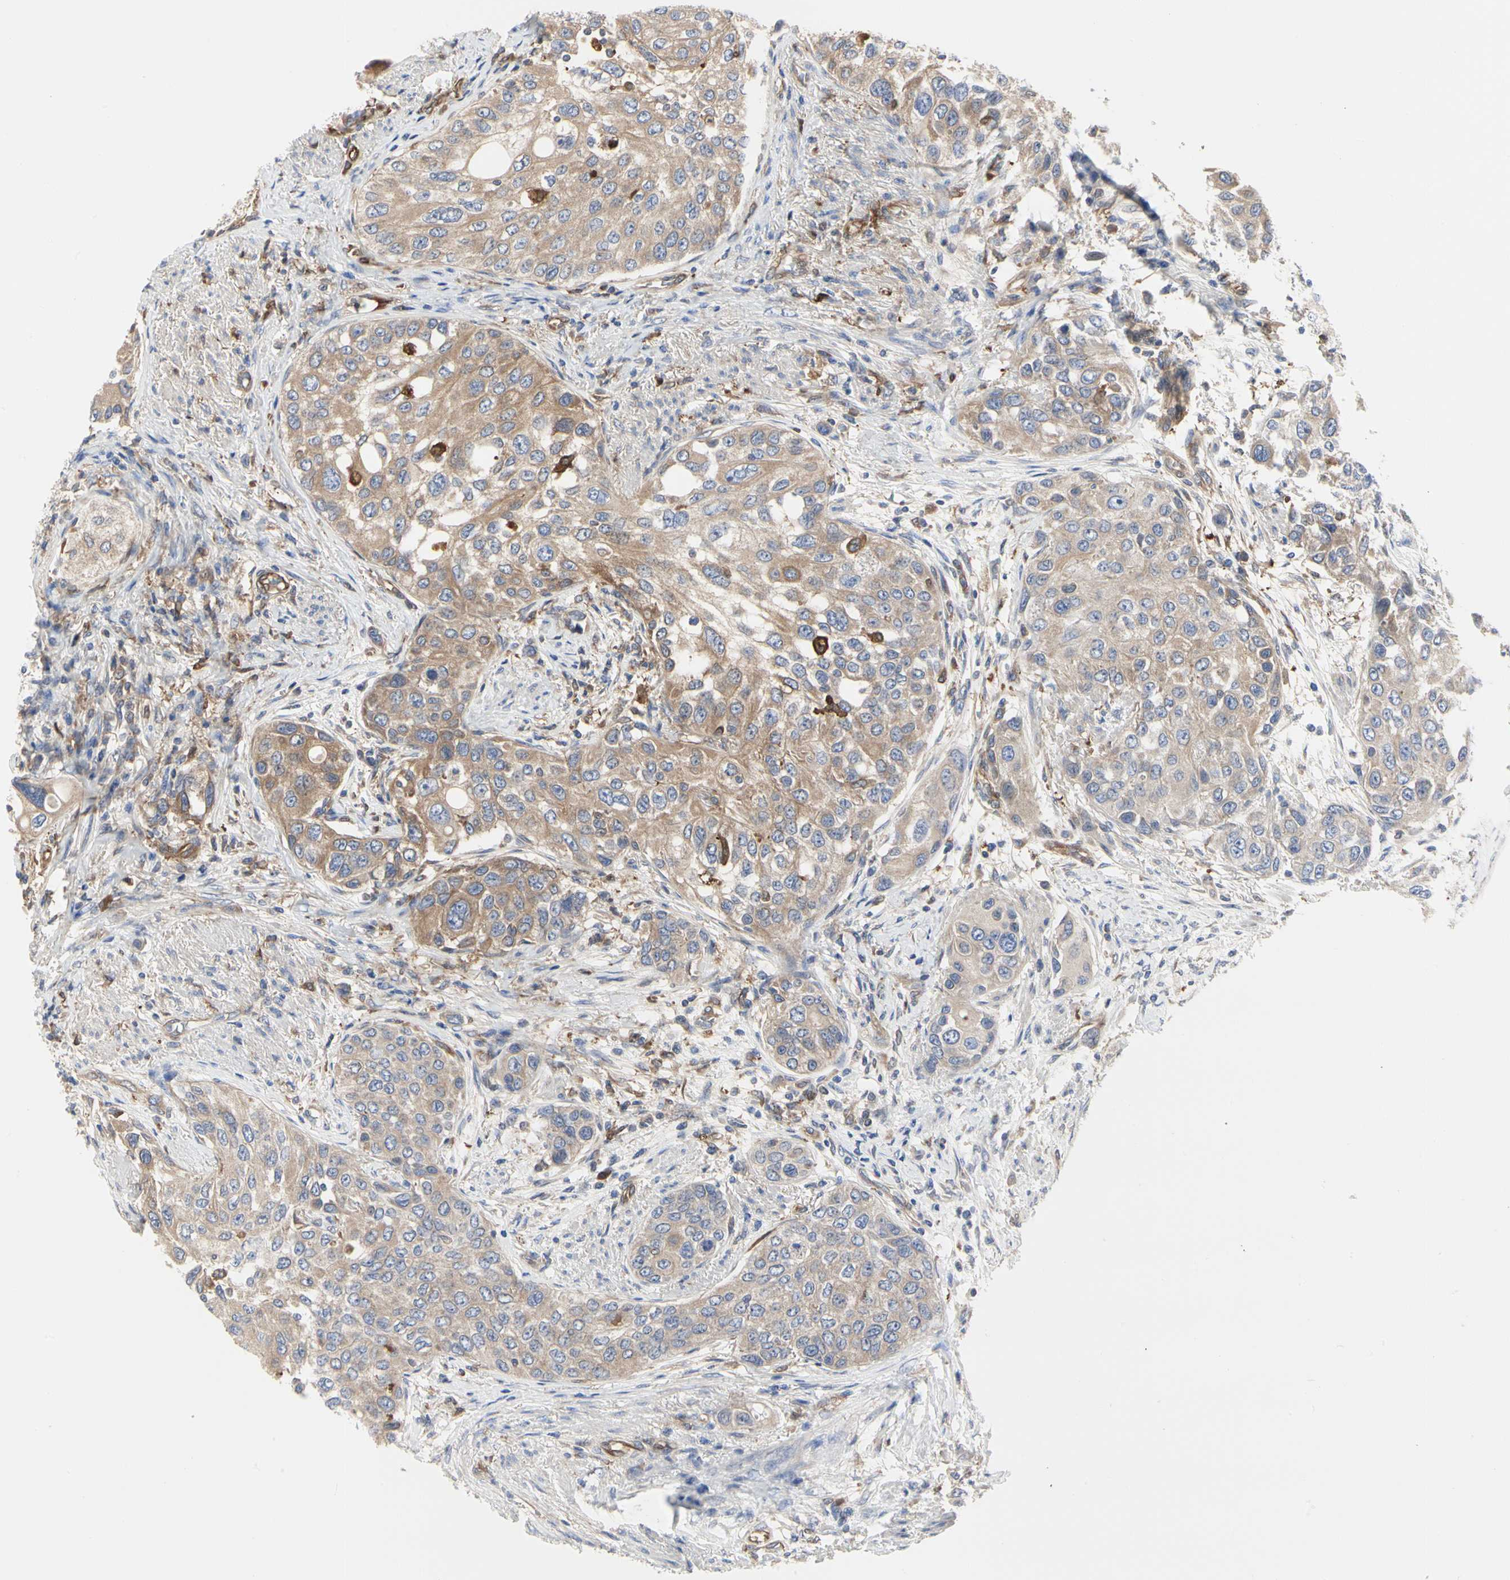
{"staining": {"intensity": "moderate", "quantity": ">75%", "location": "cytoplasmic/membranous"}, "tissue": "urothelial cancer", "cell_type": "Tumor cells", "image_type": "cancer", "snomed": [{"axis": "morphology", "description": "Urothelial carcinoma, High grade"}, {"axis": "topography", "description": "Urinary bladder"}], "caption": "Moderate cytoplasmic/membranous staining is appreciated in approximately >75% of tumor cells in high-grade urothelial carcinoma.", "gene": "C3orf52", "patient": {"sex": "female", "age": 56}}